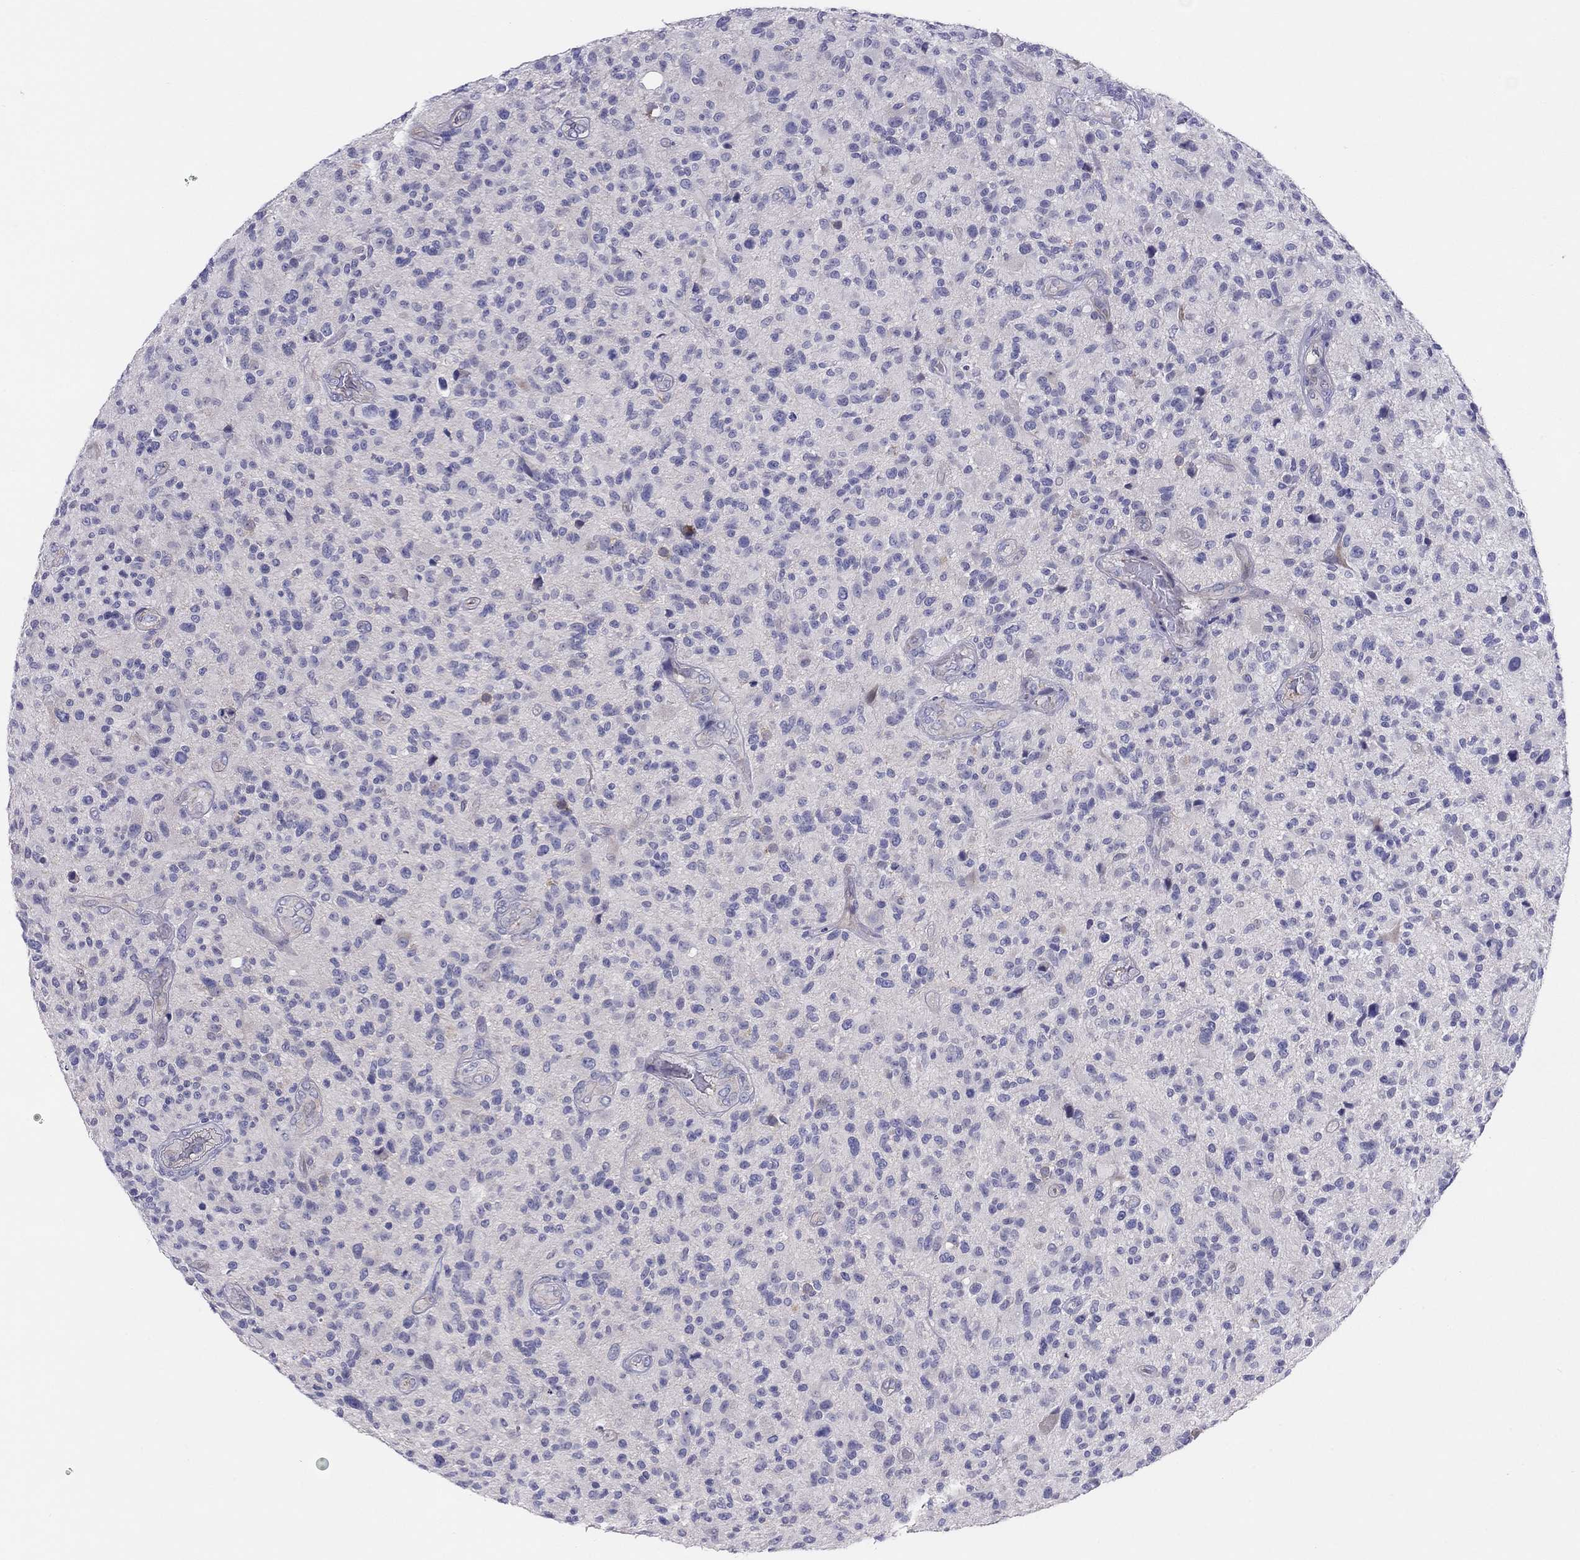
{"staining": {"intensity": "negative", "quantity": "none", "location": "none"}, "tissue": "glioma", "cell_type": "Tumor cells", "image_type": "cancer", "snomed": [{"axis": "morphology", "description": "Glioma, malignant, High grade"}, {"axis": "topography", "description": "Brain"}], "caption": "The photomicrograph displays no significant expression in tumor cells of malignant high-grade glioma. The staining is performed using DAB brown chromogen with nuclei counter-stained in using hematoxylin.", "gene": "MGAT4C", "patient": {"sex": "male", "age": 47}}